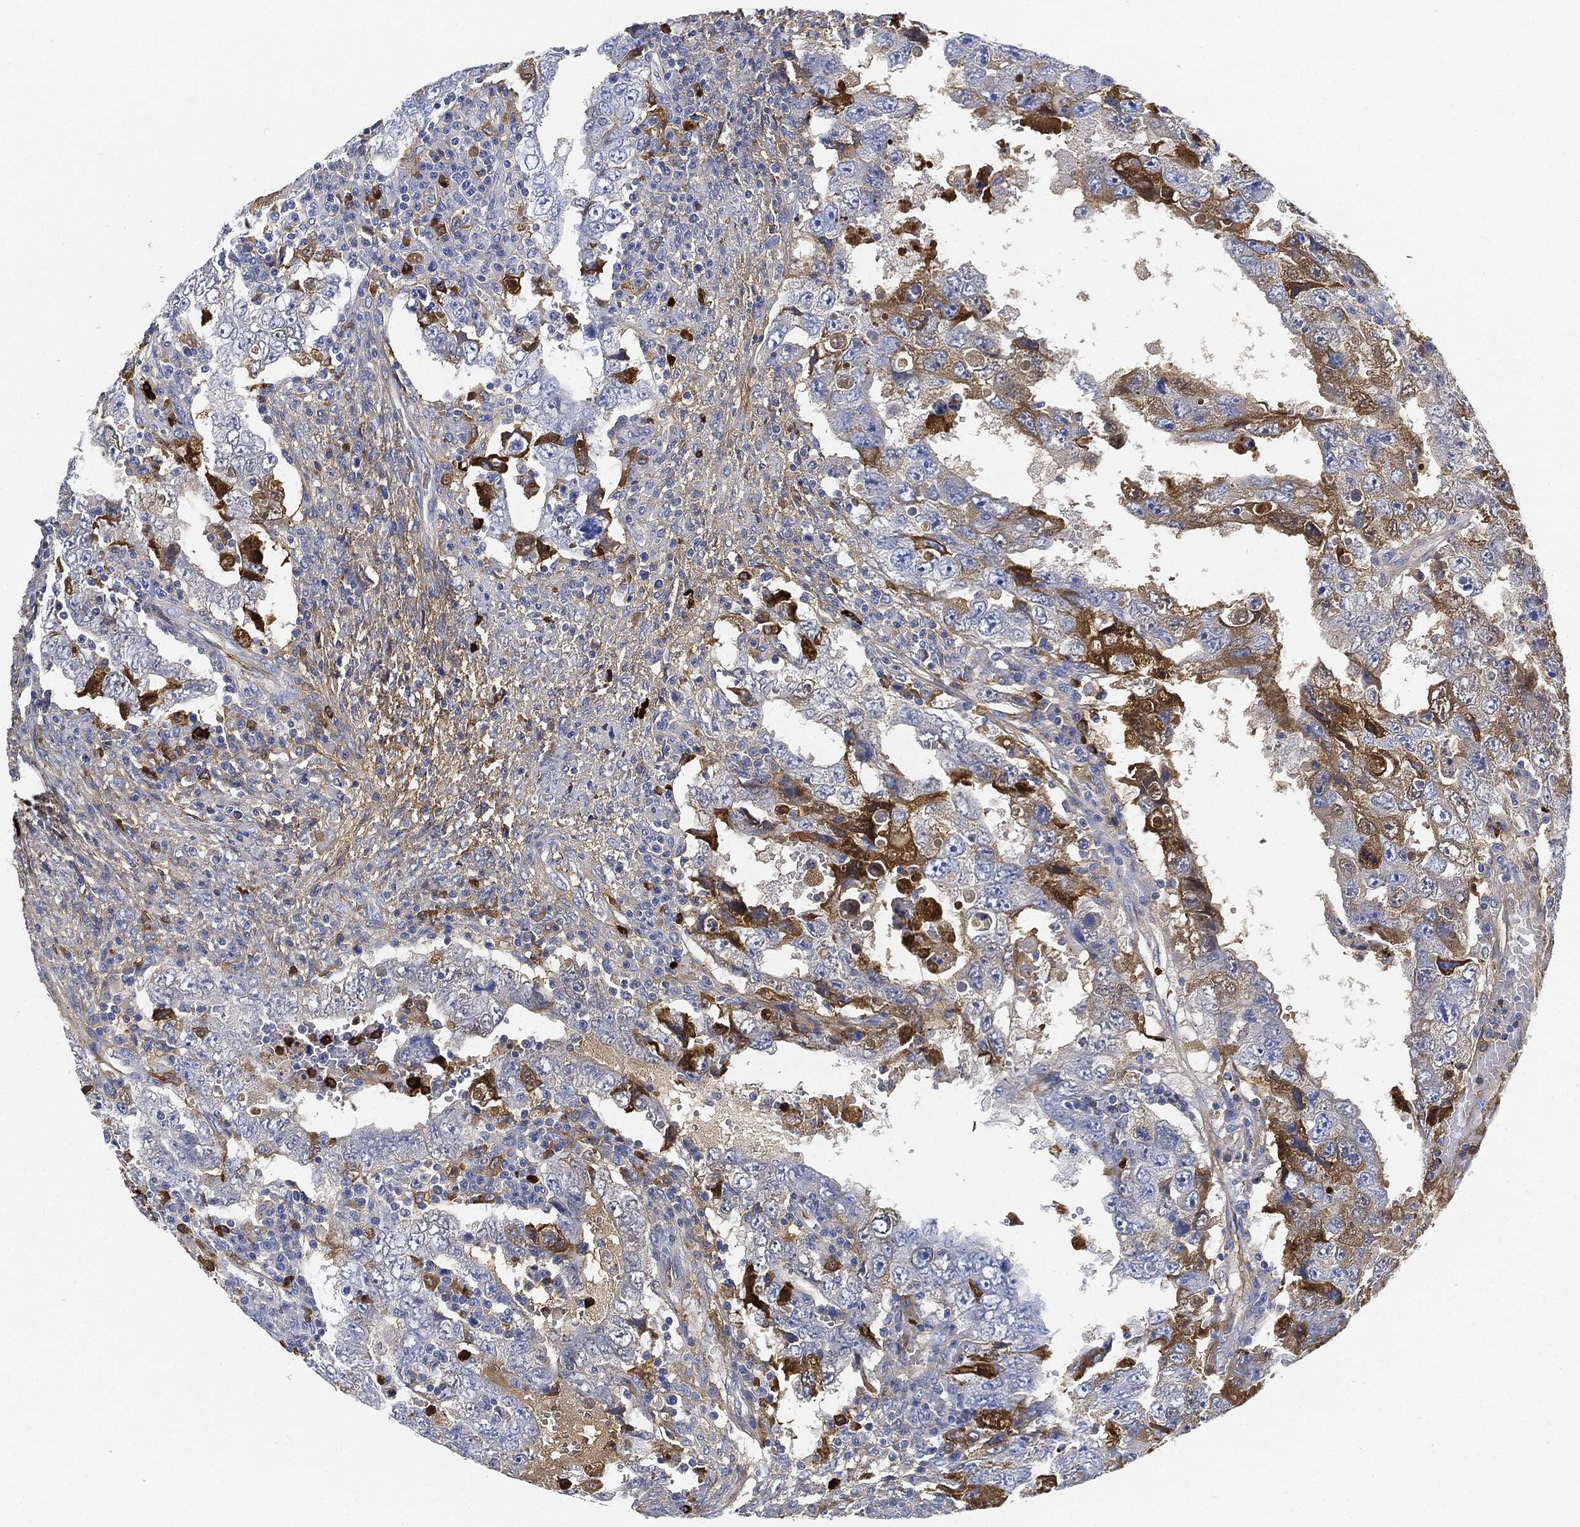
{"staining": {"intensity": "strong", "quantity": "<25%", "location": "cytoplasmic/membranous"}, "tissue": "testis cancer", "cell_type": "Tumor cells", "image_type": "cancer", "snomed": [{"axis": "morphology", "description": "Carcinoma, Embryonal, NOS"}, {"axis": "topography", "description": "Testis"}], "caption": "The image shows a brown stain indicating the presence of a protein in the cytoplasmic/membranous of tumor cells in testis cancer. (DAB = brown stain, brightfield microscopy at high magnification).", "gene": "IGLV6-57", "patient": {"sex": "male", "age": 26}}